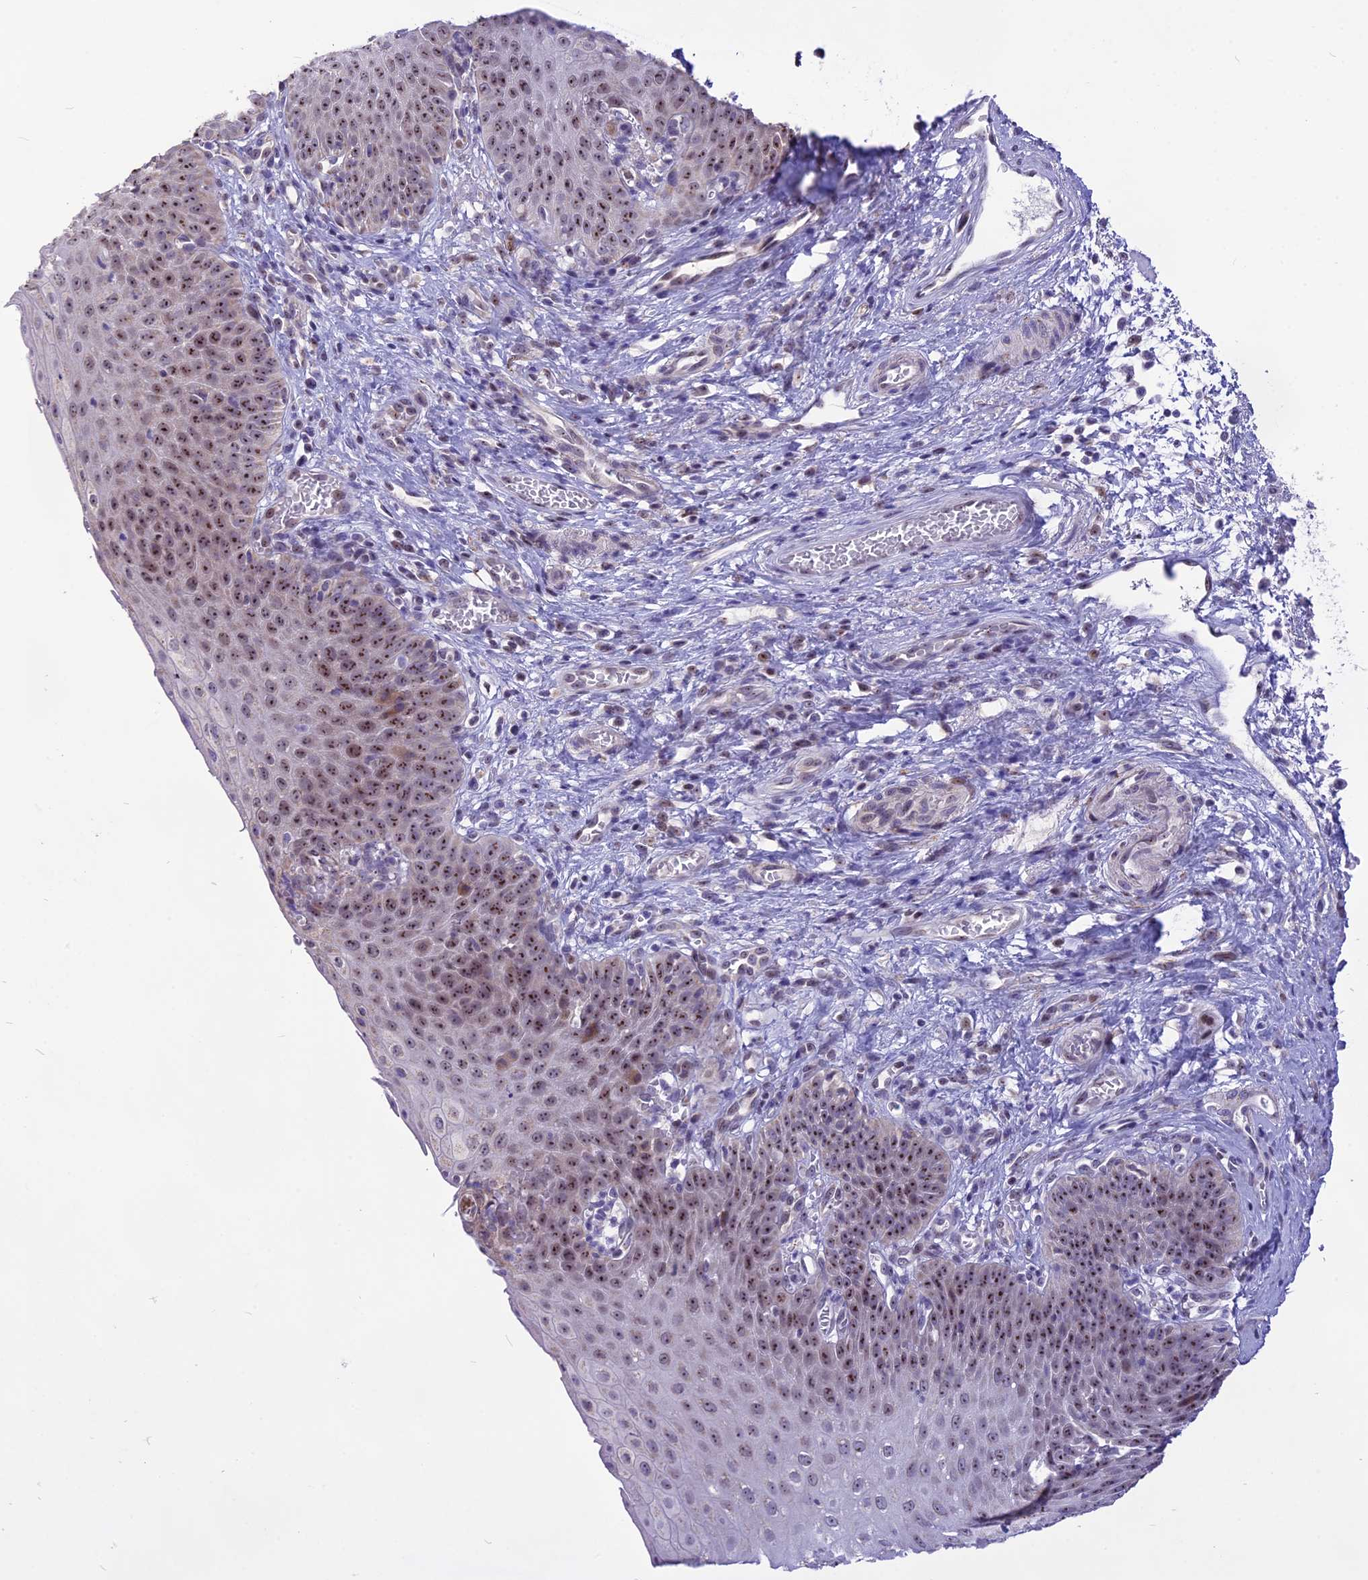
{"staining": {"intensity": "moderate", "quantity": "25%-75%", "location": "nuclear"}, "tissue": "esophagus", "cell_type": "Squamous epithelial cells", "image_type": "normal", "snomed": [{"axis": "morphology", "description": "Normal tissue, NOS"}, {"axis": "topography", "description": "Esophagus"}], "caption": "High-magnification brightfield microscopy of unremarkable esophagus stained with DAB (3,3'-diaminobenzidine) (brown) and counterstained with hematoxylin (blue). squamous epithelial cells exhibit moderate nuclear staining is present in approximately25%-75% of cells. (Brightfield microscopy of DAB IHC at high magnification).", "gene": "CMSS1", "patient": {"sex": "male", "age": 71}}